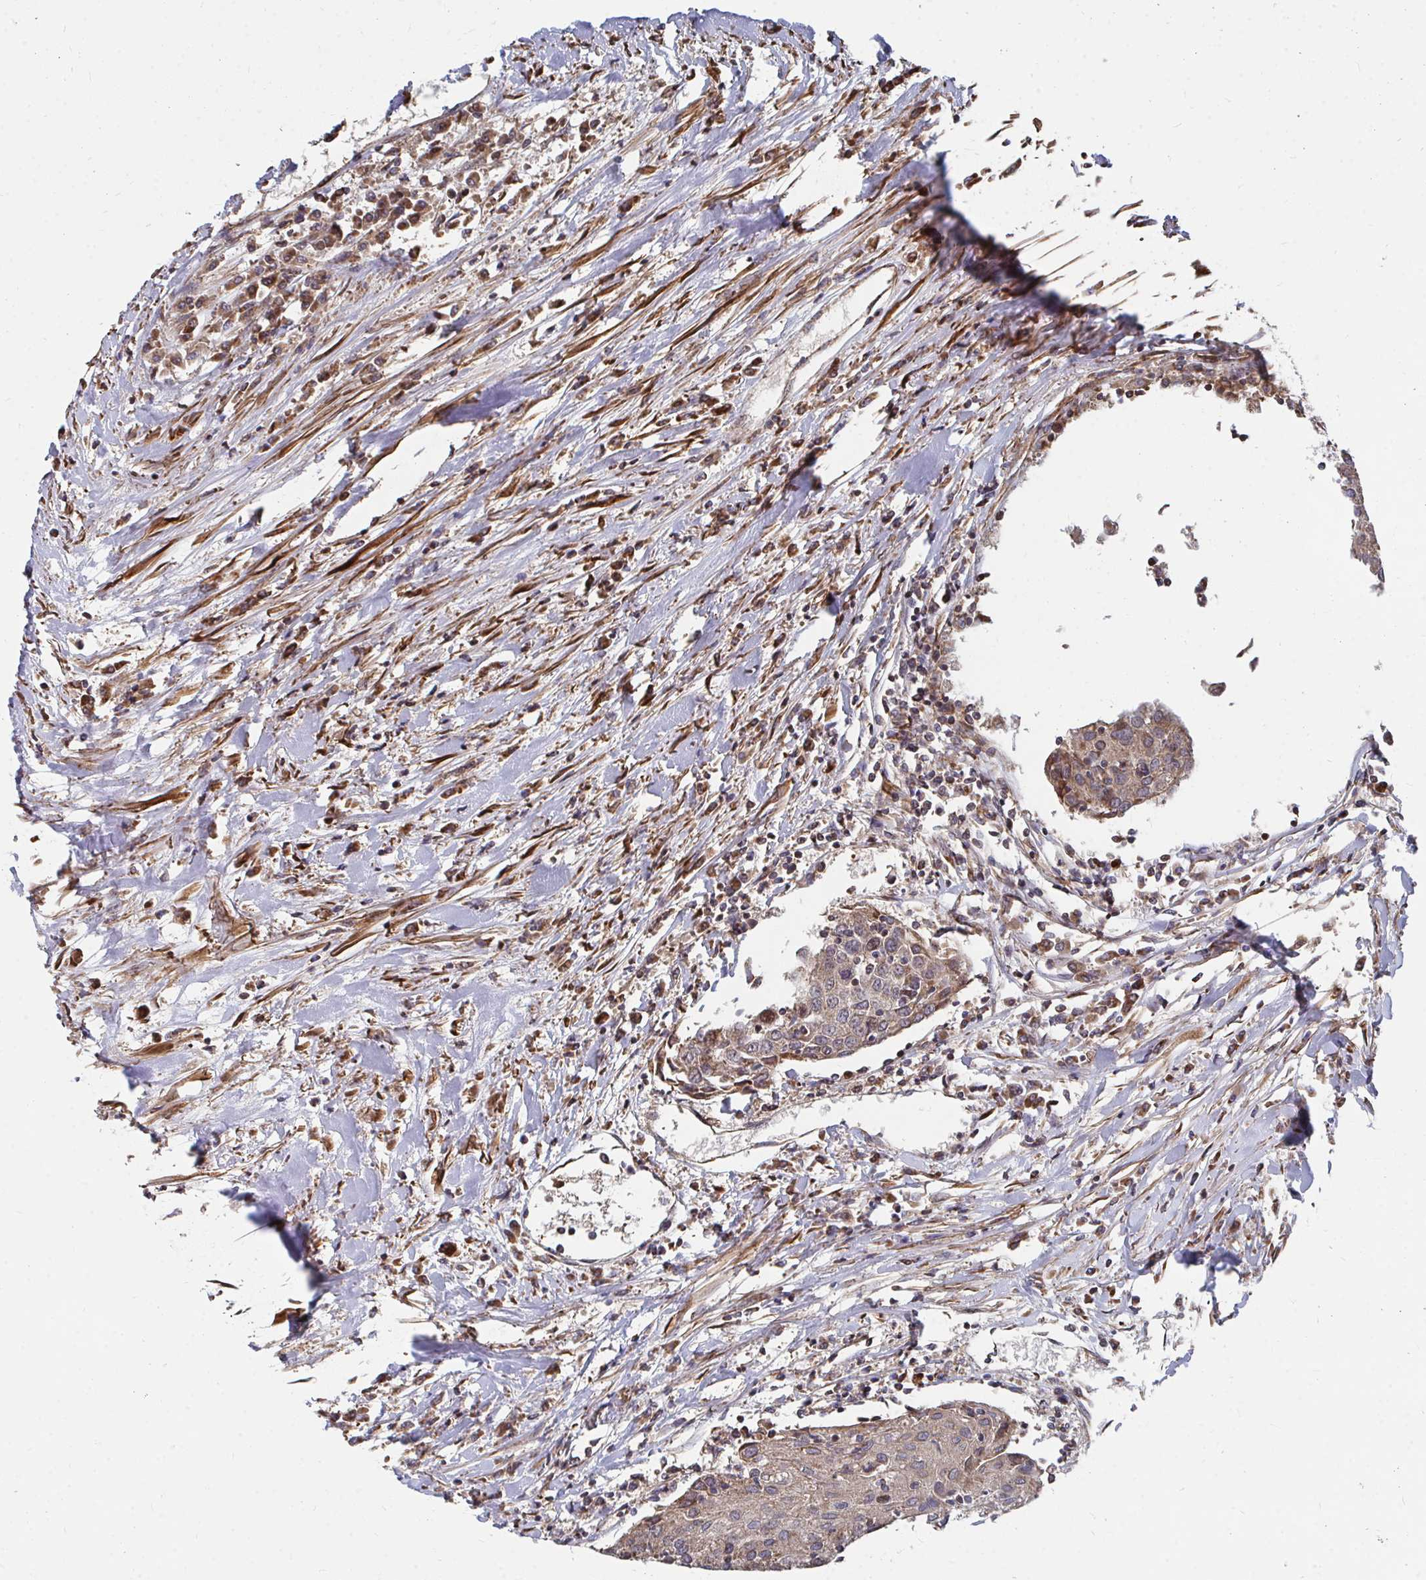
{"staining": {"intensity": "weak", "quantity": ">75%", "location": "cytoplasmic/membranous"}, "tissue": "urothelial cancer", "cell_type": "Tumor cells", "image_type": "cancer", "snomed": [{"axis": "morphology", "description": "Urothelial carcinoma, High grade"}, {"axis": "topography", "description": "Urinary bladder"}], "caption": "About >75% of tumor cells in human urothelial cancer reveal weak cytoplasmic/membranous protein expression as visualized by brown immunohistochemical staining.", "gene": "FAM89A", "patient": {"sex": "female", "age": 85}}